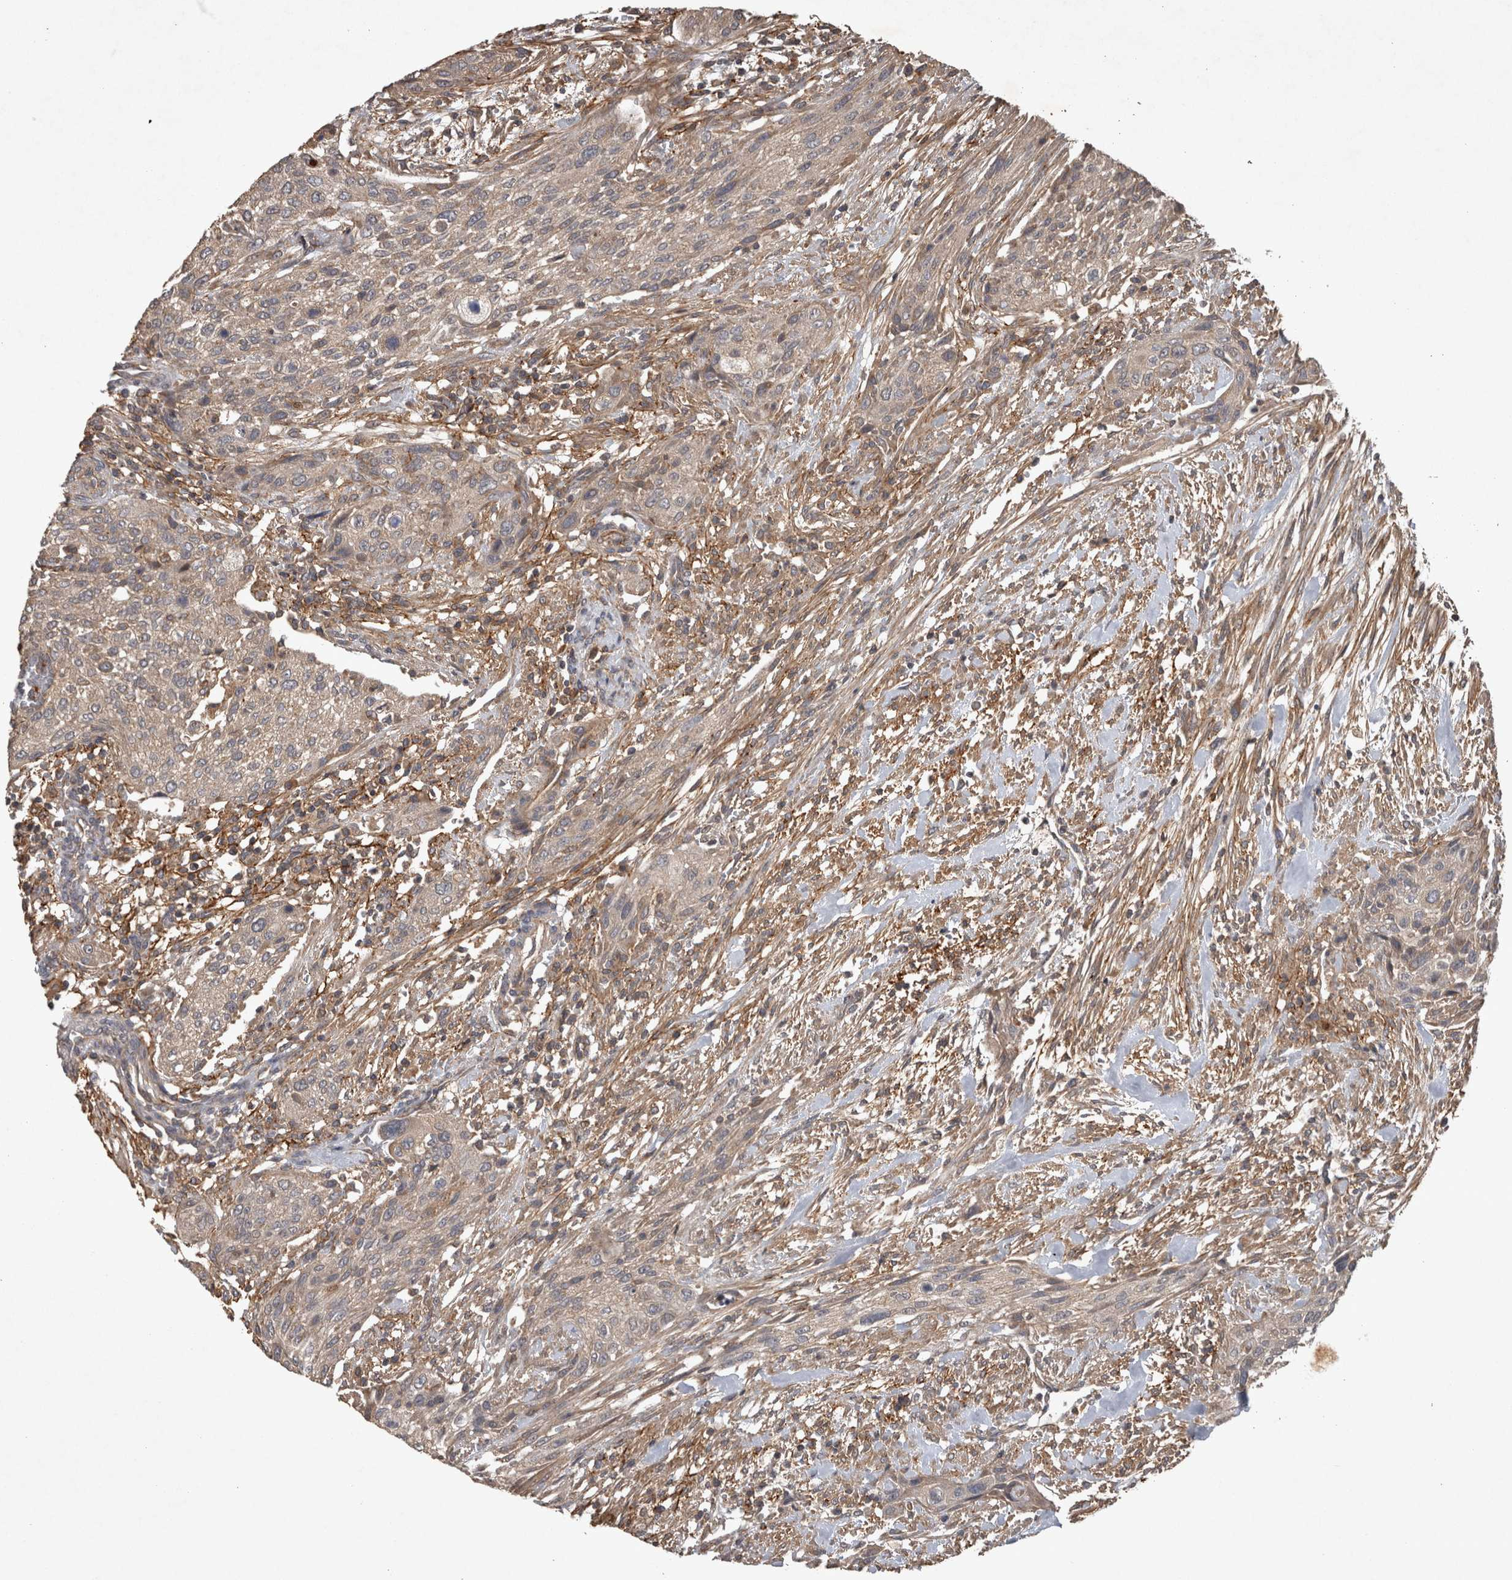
{"staining": {"intensity": "weak", "quantity": ">75%", "location": "cytoplasmic/membranous"}, "tissue": "urothelial cancer", "cell_type": "Tumor cells", "image_type": "cancer", "snomed": [{"axis": "morphology", "description": "Urothelial carcinoma, Low grade"}, {"axis": "morphology", "description": "Urothelial carcinoma, High grade"}, {"axis": "topography", "description": "Urinary bladder"}], "caption": "Immunohistochemistry (IHC) of low-grade urothelial carcinoma shows low levels of weak cytoplasmic/membranous positivity in about >75% of tumor cells.", "gene": "TRMT61B", "patient": {"sex": "male", "age": 35}}